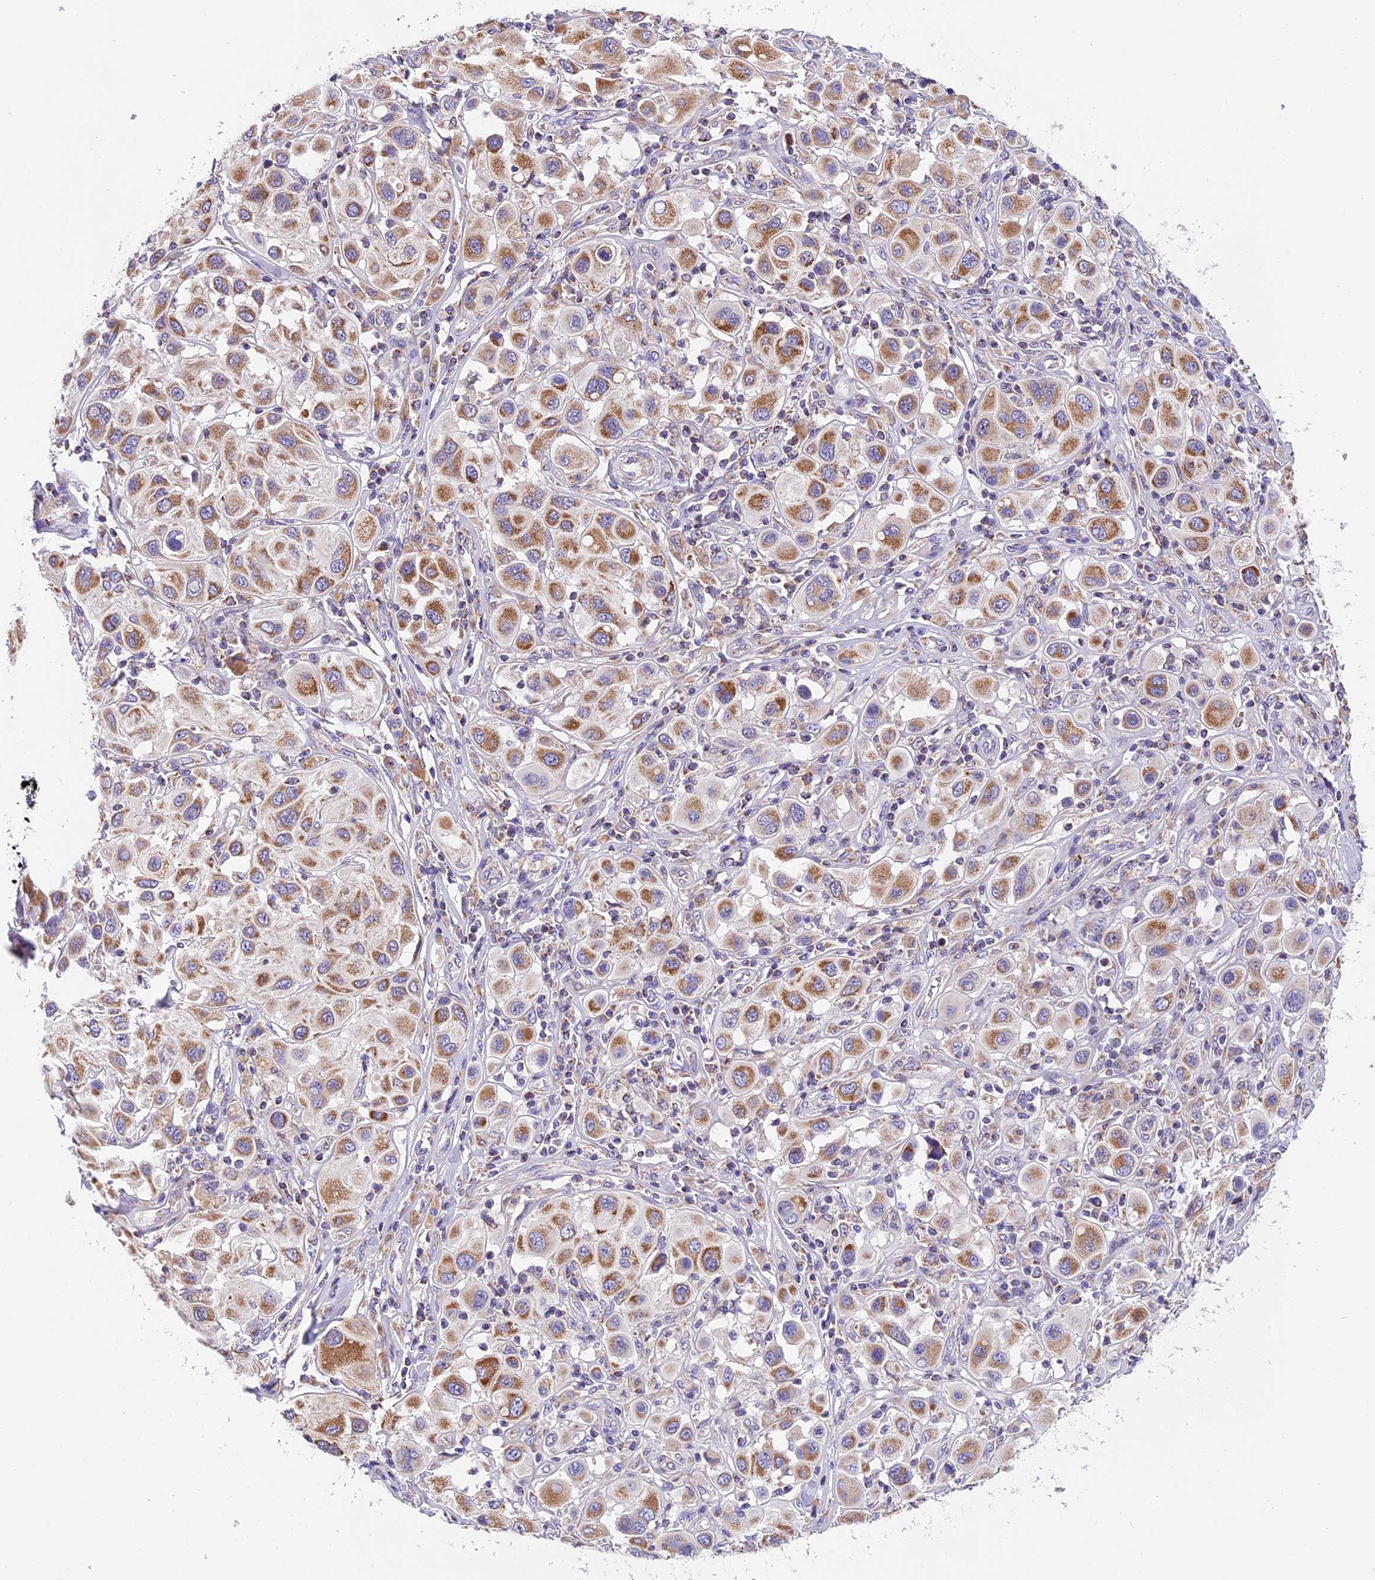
{"staining": {"intensity": "moderate", "quantity": ">75%", "location": "cytoplasmic/membranous"}, "tissue": "melanoma", "cell_type": "Tumor cells", "image_type": "cancer", "snomed": [{"axis": "morphology", "description": "Malignant melanoma, Metastatic site"}, {"axis": "topography", "description": "Skin"}], "caption": "IHC staining of melanoma, which shows medium levels of moderate cytoplasmic/membranous staining in approximately >75% of tumor cells indicating moderate cytoplasmic/membranous protein positivity. The staining was performed using DAB (brown) for protein detection and nuclei were counterstained in hematoxylin (blue).", "gene": "MGME1", "patient": {"sex": "male", "age": 41}}